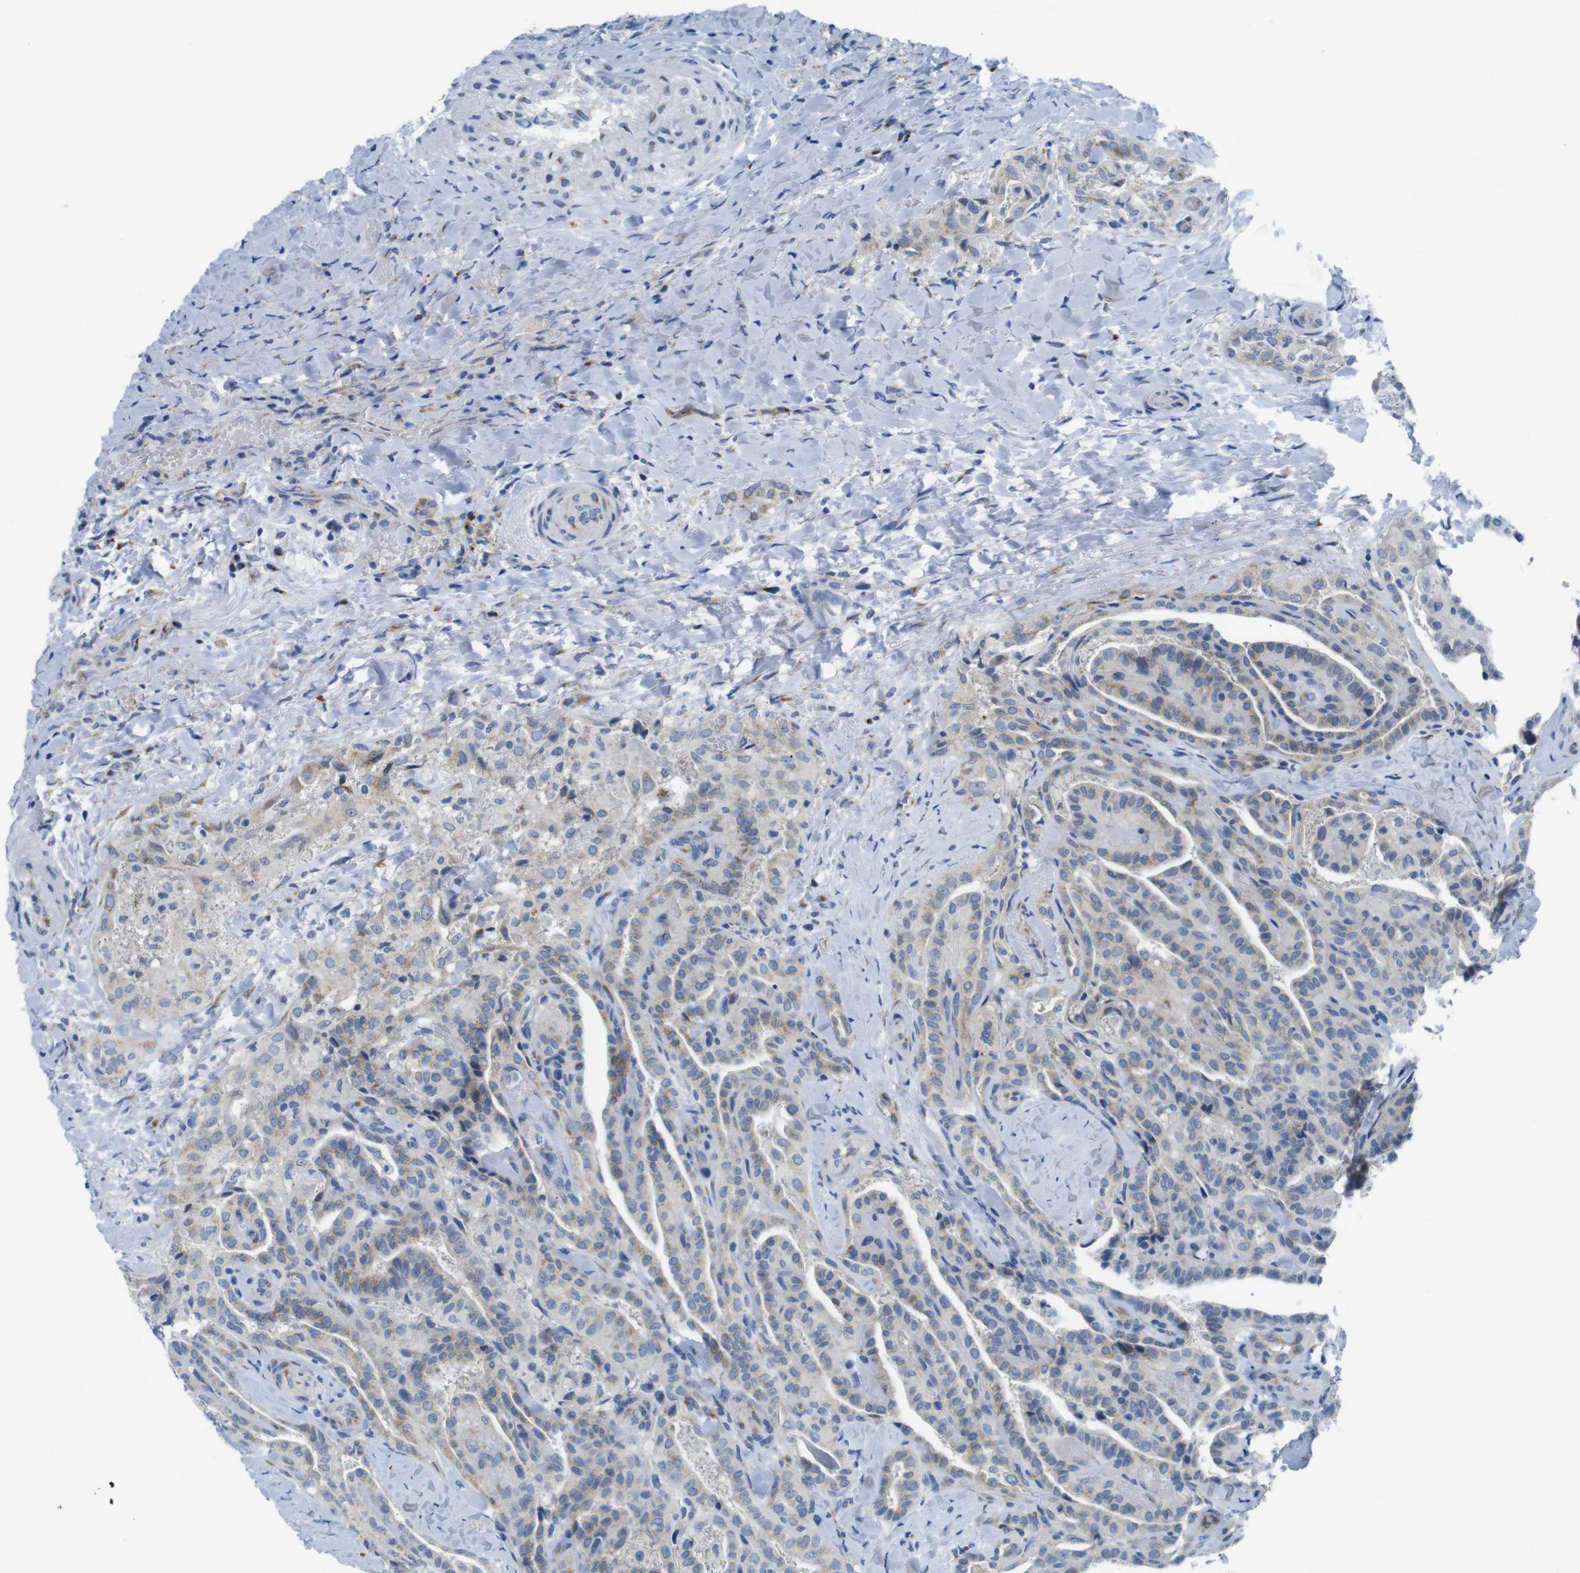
{"staining": {"intensity": "weak", "quantity": ">75%", "location": "cytoplasmic/membranous"}, "tissue": "thyroid cancer", "cell_type": "Tumor cells", "image_type": "cancer", "snomed": [{"axis": "morphology", "description": "Papillary adenocarcinoma, NOS"}, {"axis": "topography", "description": "Thyroid gland"}], "caption": "A low amount of weak cytoplasmic/membranous positivity is identified in approximately >75% of tumor cells in papillary adenocarcinoma (thyroid) tissue. The staining is performed using DAB brown chromogen to label protein expression. The nuclei are counter-stained blue using hematoxylin.", "gene": "GOLGA2", "patient": {"sex": "male", "age": 77}}